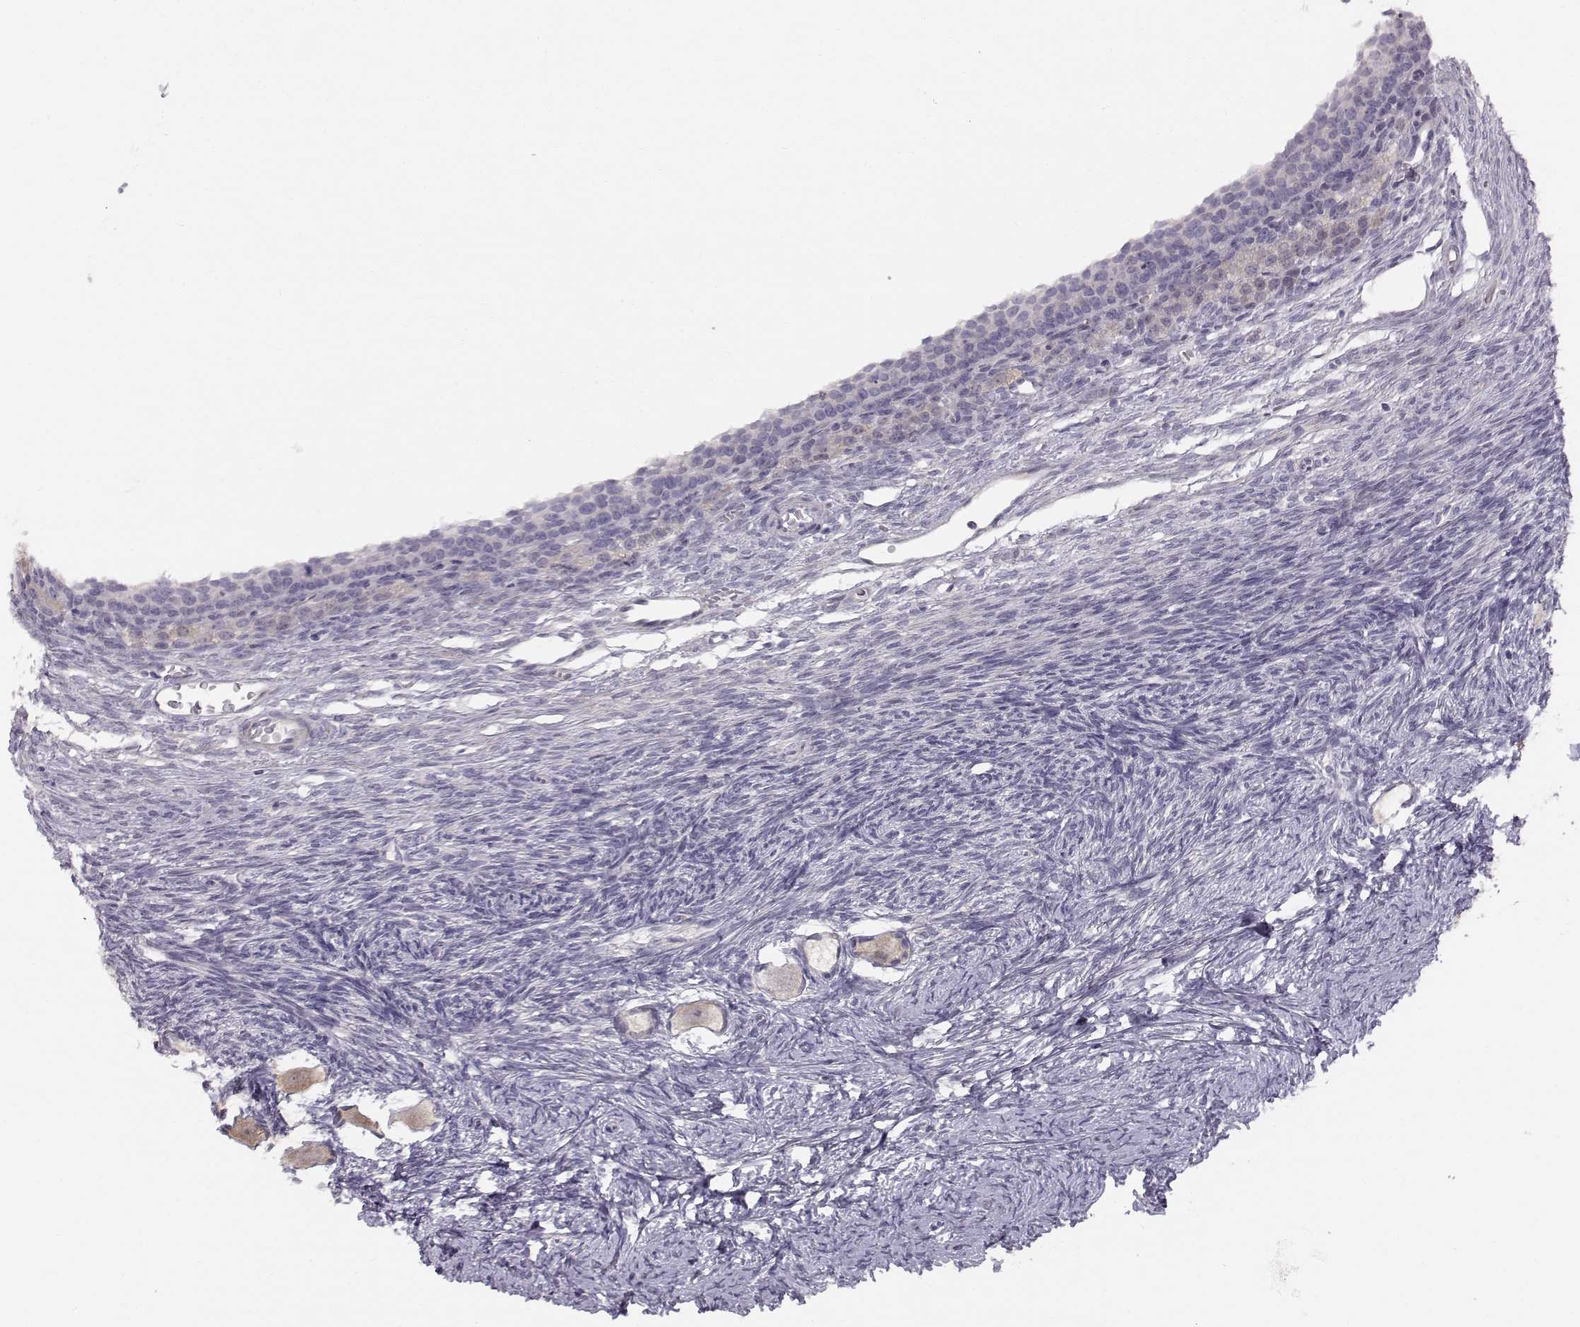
{"staining": {"intensity": "weak", "quantity": "25%-75%", "location": "cytoplasmic/membranous"}, "tissue": "ovary", "cell_type": "Follicle cells", "image_type": "normal", "snomed": [{"axis": "morphology", "description": "Normal tissue, NOS"}, {"axis": "topography", "description": "Ovary"}], "caption": "Immunohistochemical staining of benign human ovary exhibits low levels of weak cytoplasmic/membranous expression in approximately 25%-75% of follicle cells.", "gene": "ACSL6", "patient": {"sex": "female", "age": 27}}